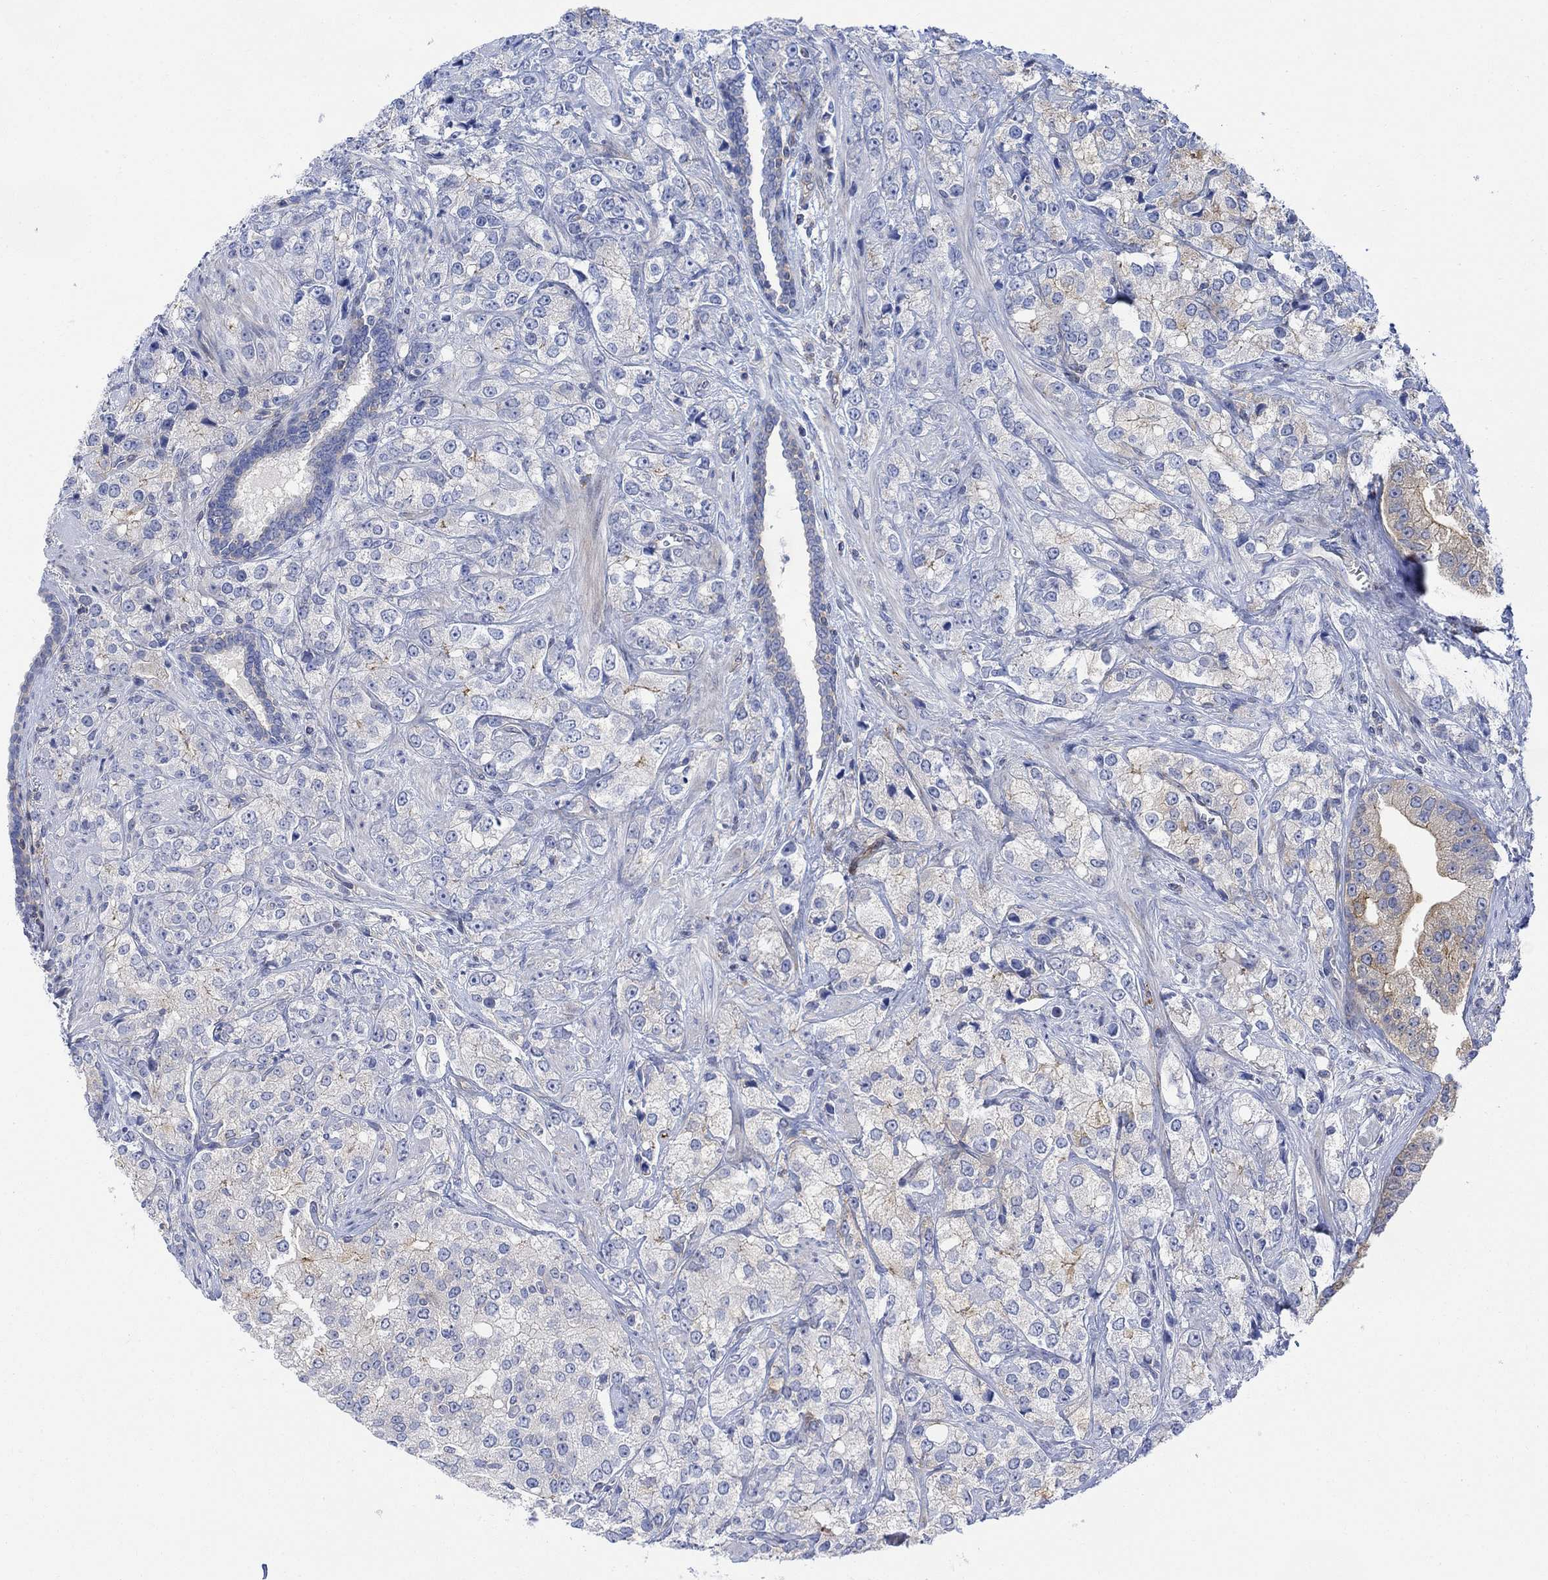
{"staining": {"intensity": "strong", "quantity": "<25%", "location": "cytoplasmic/membranous"}, "tissue": "prostate cancer", "cell_type": "Tumor cells", "image_type": "cancer", "snomed": [{"axis": "morphology", "description": "Adenocarcinoma, NOS"}, {"axis": "topography", "description": "Prostate and seminal vesicle, NOS"}, {"axis": "topography", "description": "Prostate"}], "caption": "Prostate cancer was stained to show a protein in brown. There is medium levels of strong cytoplasmic/membranous expression in about <25% of tumor cells.", "gene": "ARSK", "patient": {"sex": "male", "age": 68}}